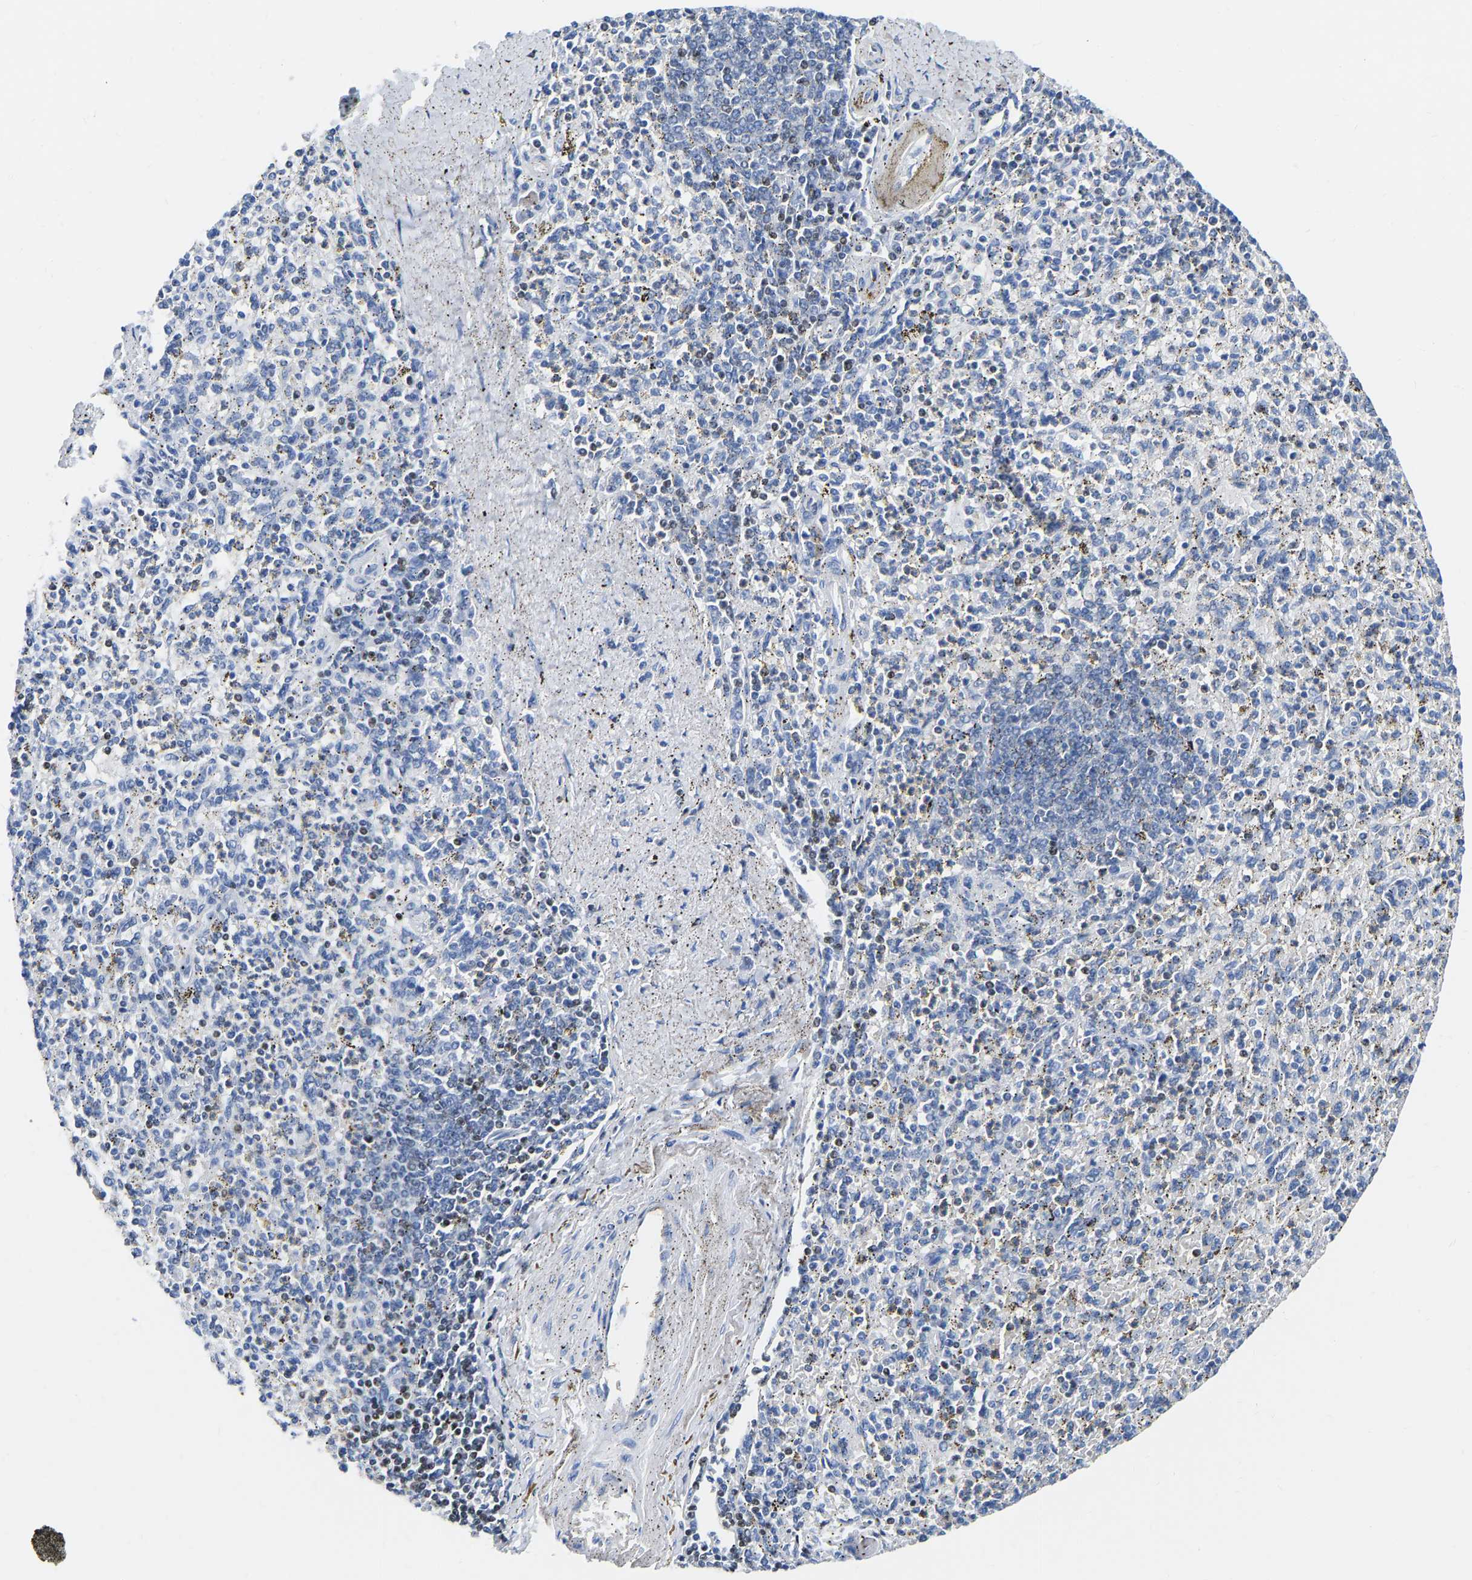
{"staining": {"intensity": "strong", "quantity": "<25%", "location": "nuclear"}, "tissue": "spleen", "cell_type": "Cells in red pulp", "image_type": "normal", "snomed": [{"axis": "morphology", "description": "Normal tissue, NOS"}, {"axis": "topography", "description": "Spleen"}], "caption": "Cells in red pulp show strong nuclear positivity in approximately <25% of cells in normal spleen.", "gene": "TCF7", "patient": {"sex": "male", "age": 72}}